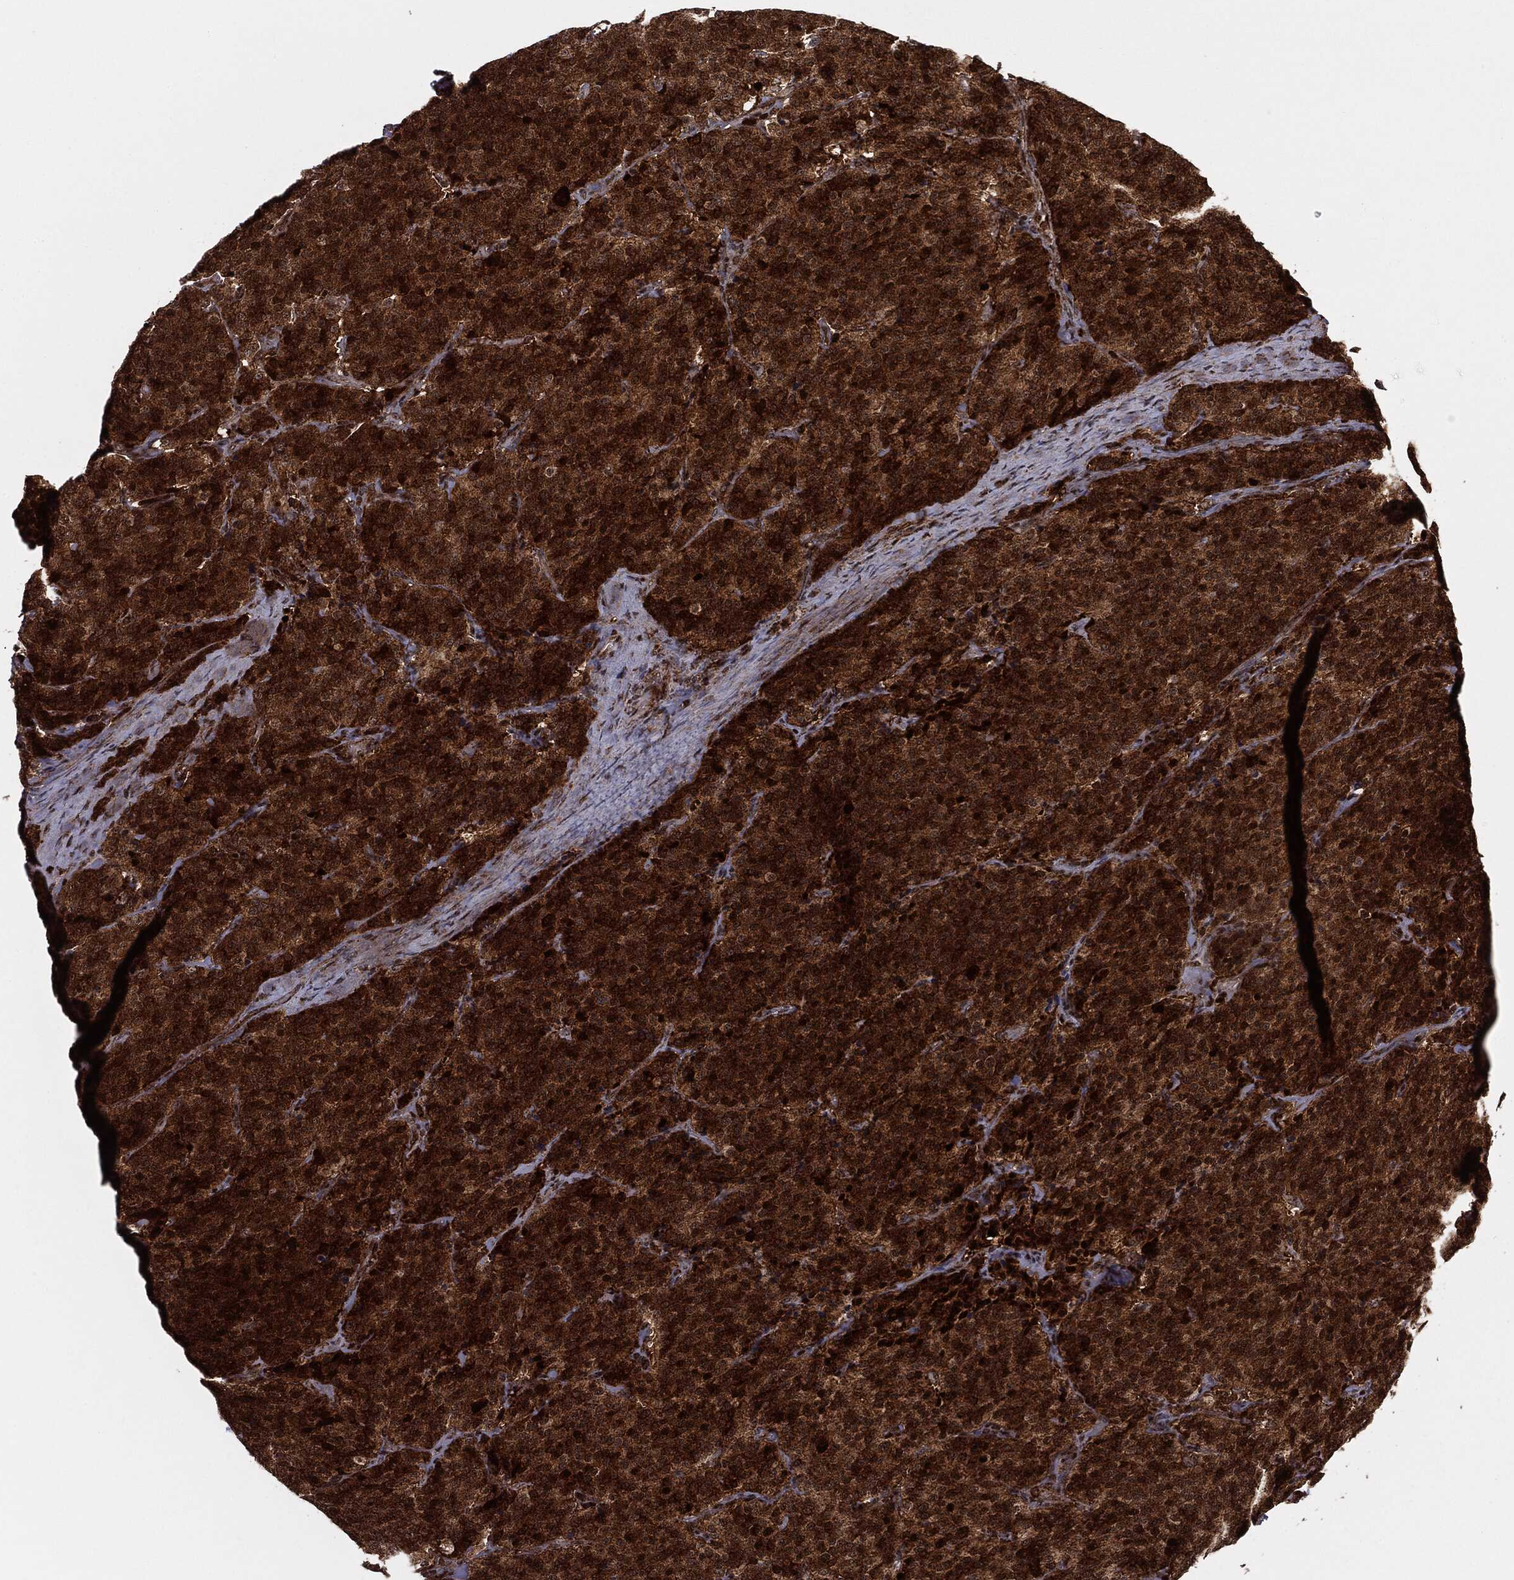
{"staining": {"intensity": "strong", "quantity": ">75%", "location": "cytoplasmic/membranous"}, "tissue": "carcinoid", "cell_type": "Tumor cells", "image_type": "cancer", "snomed": [{"axis": "morphology", "description": "Carcinoid, malignant, NOS"}, {"axis": "topography", "description": "Small intestine"}], "caption": "There is high levels of strong cytoplasmic/membranous positivity in tumor cells of malignant carcinoid, as demonstrated by immunohistochemical staining (brown color).", "gene": "PTEN", "patient": {"sex": "female", "age": 58}}